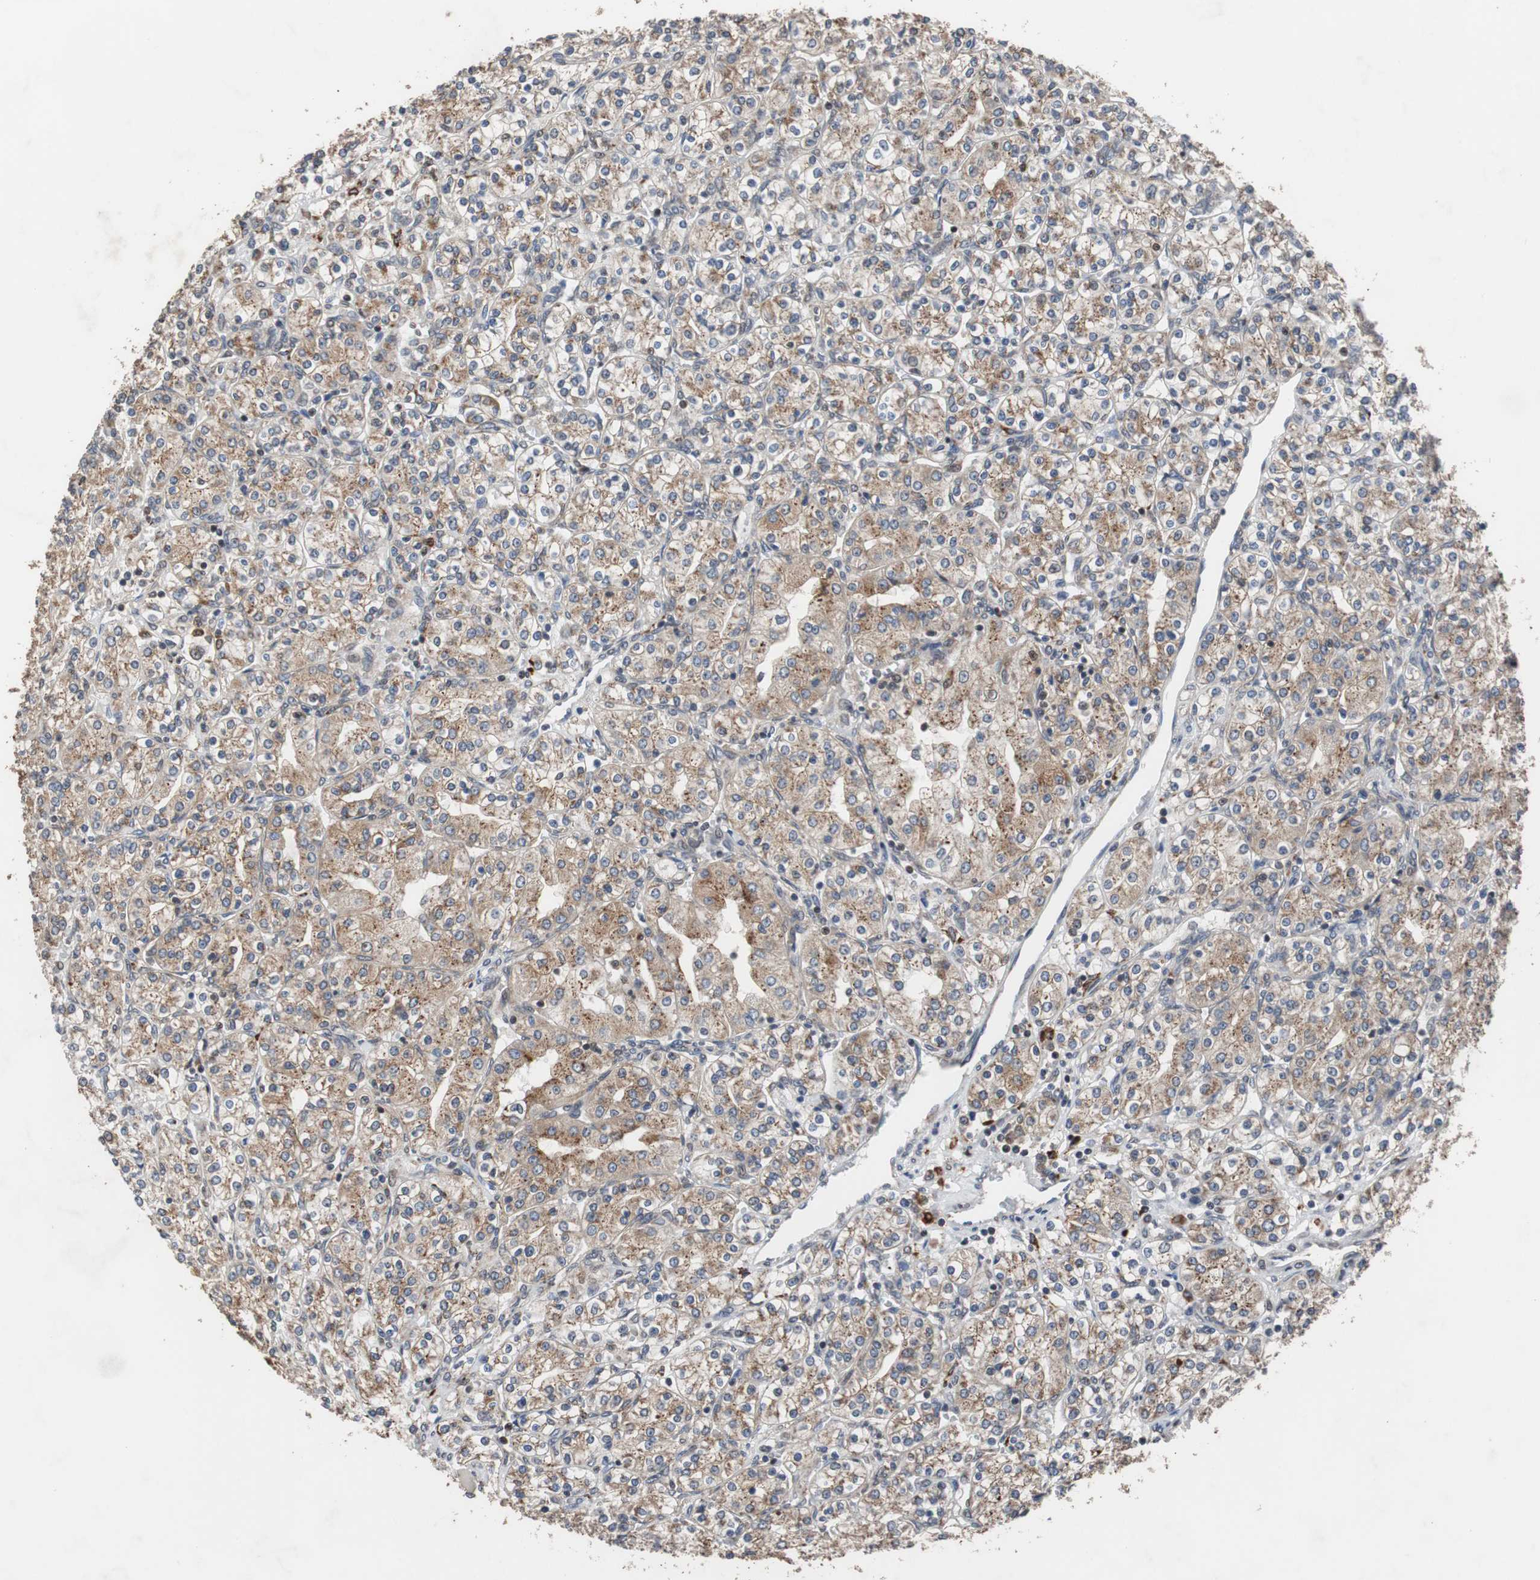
{"staining": {"intensity": "moderate", "quantity": ">75%", "location": "cytoplasmic/membranous"}, "tissue": "renal cancer", "cell_type": "Tumor cells", "image_type": "cancer", "snomed": [{"axis": "morphology", "description": "Adenocarcinoma, NOS"}, {"axis": "topography", "description": "Kidney"}], "caption": "Human adenocarcinoma (renal) stained for a protein (brown) reveals moderate cytoplasmic/membranous positive expression in about >75% of tumor cells.", "gene": "USP10", "patient": {"sex": "male", "age": 77}}